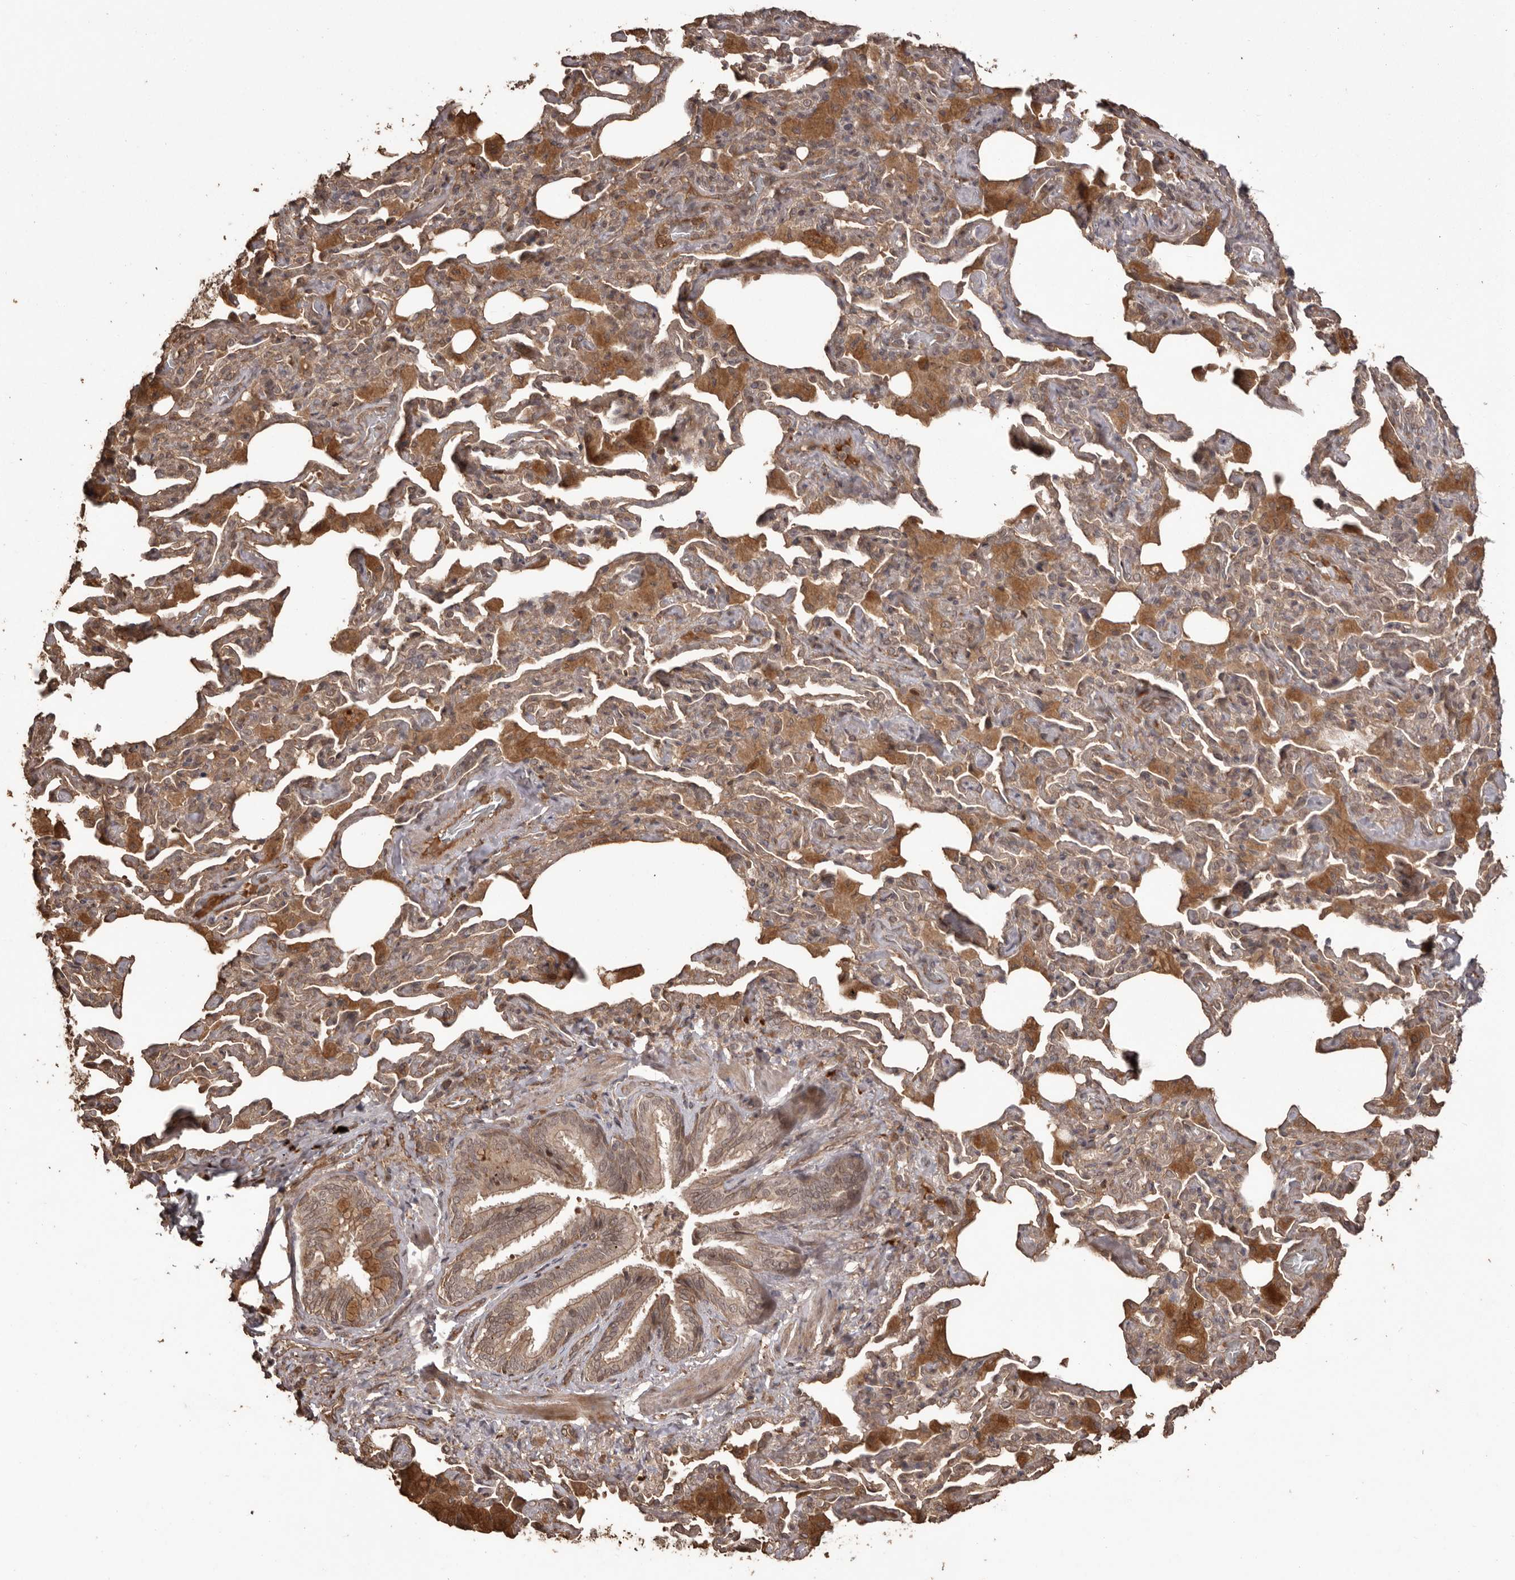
{"staining": {"intensity": "moderate", "quantity": "25%-75%", "location": "cytoplasmic/membranous"}, "tissue": "bronchus", "cell_type": "Respiratory epithelial cells", "image_type": "normal", "snomed": [{"axis": "morphology", "description": "Normal tissue, NOS"}, {"axis": "morphology", "description": "Inflammation, NOS"}, {"axis": "topography", "description": "Lung"}], "caption": "DAB immunohistochemical staining of normal human bronchus demonstrates moderate cytoplasmic/membranous protein expression in approximately 25%-75% of respiratory epithelial cells.", "gene": "NUP43", "patient": {"sex": "female", "age": 46}}